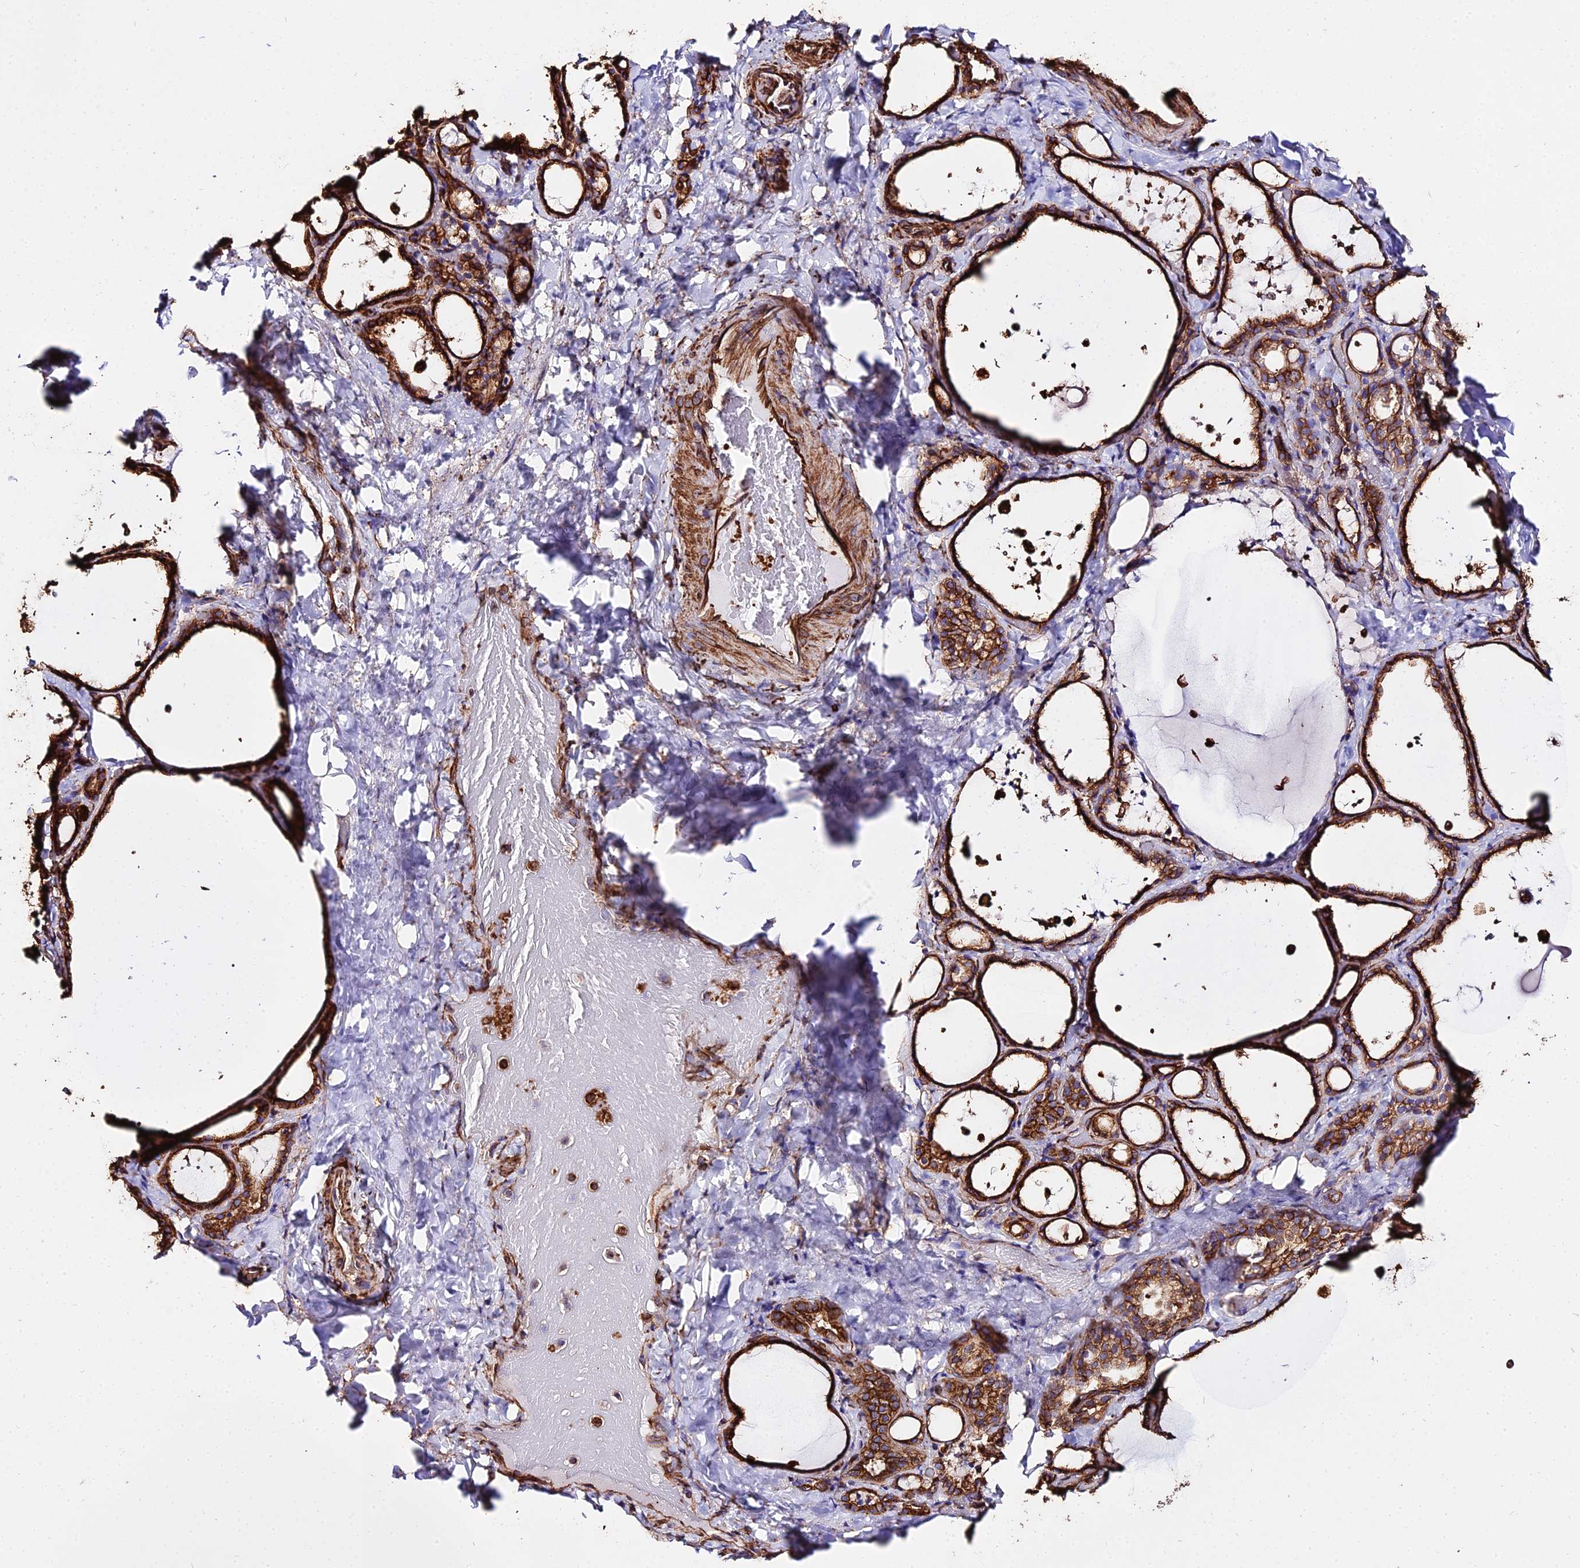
{"staining": {"intensity": "strong", "quantity": ">75%", "location": "cytoplasmic/membranous"}, "tissue": "thyroid gland", "cell_type": "Glandular cells", "image_type": "normal", "snomed": [{"axis": "morphology", "description": "Normal tissue, NOS"}, {"axis": "topography", "description": "Thyroid gland"}], "caption": "Human thyroid gland stained with a protein marker displays strong staining in glandular cells.", "gene": "TUBA1A", "patient": {"sex": "female", "age": 44}}